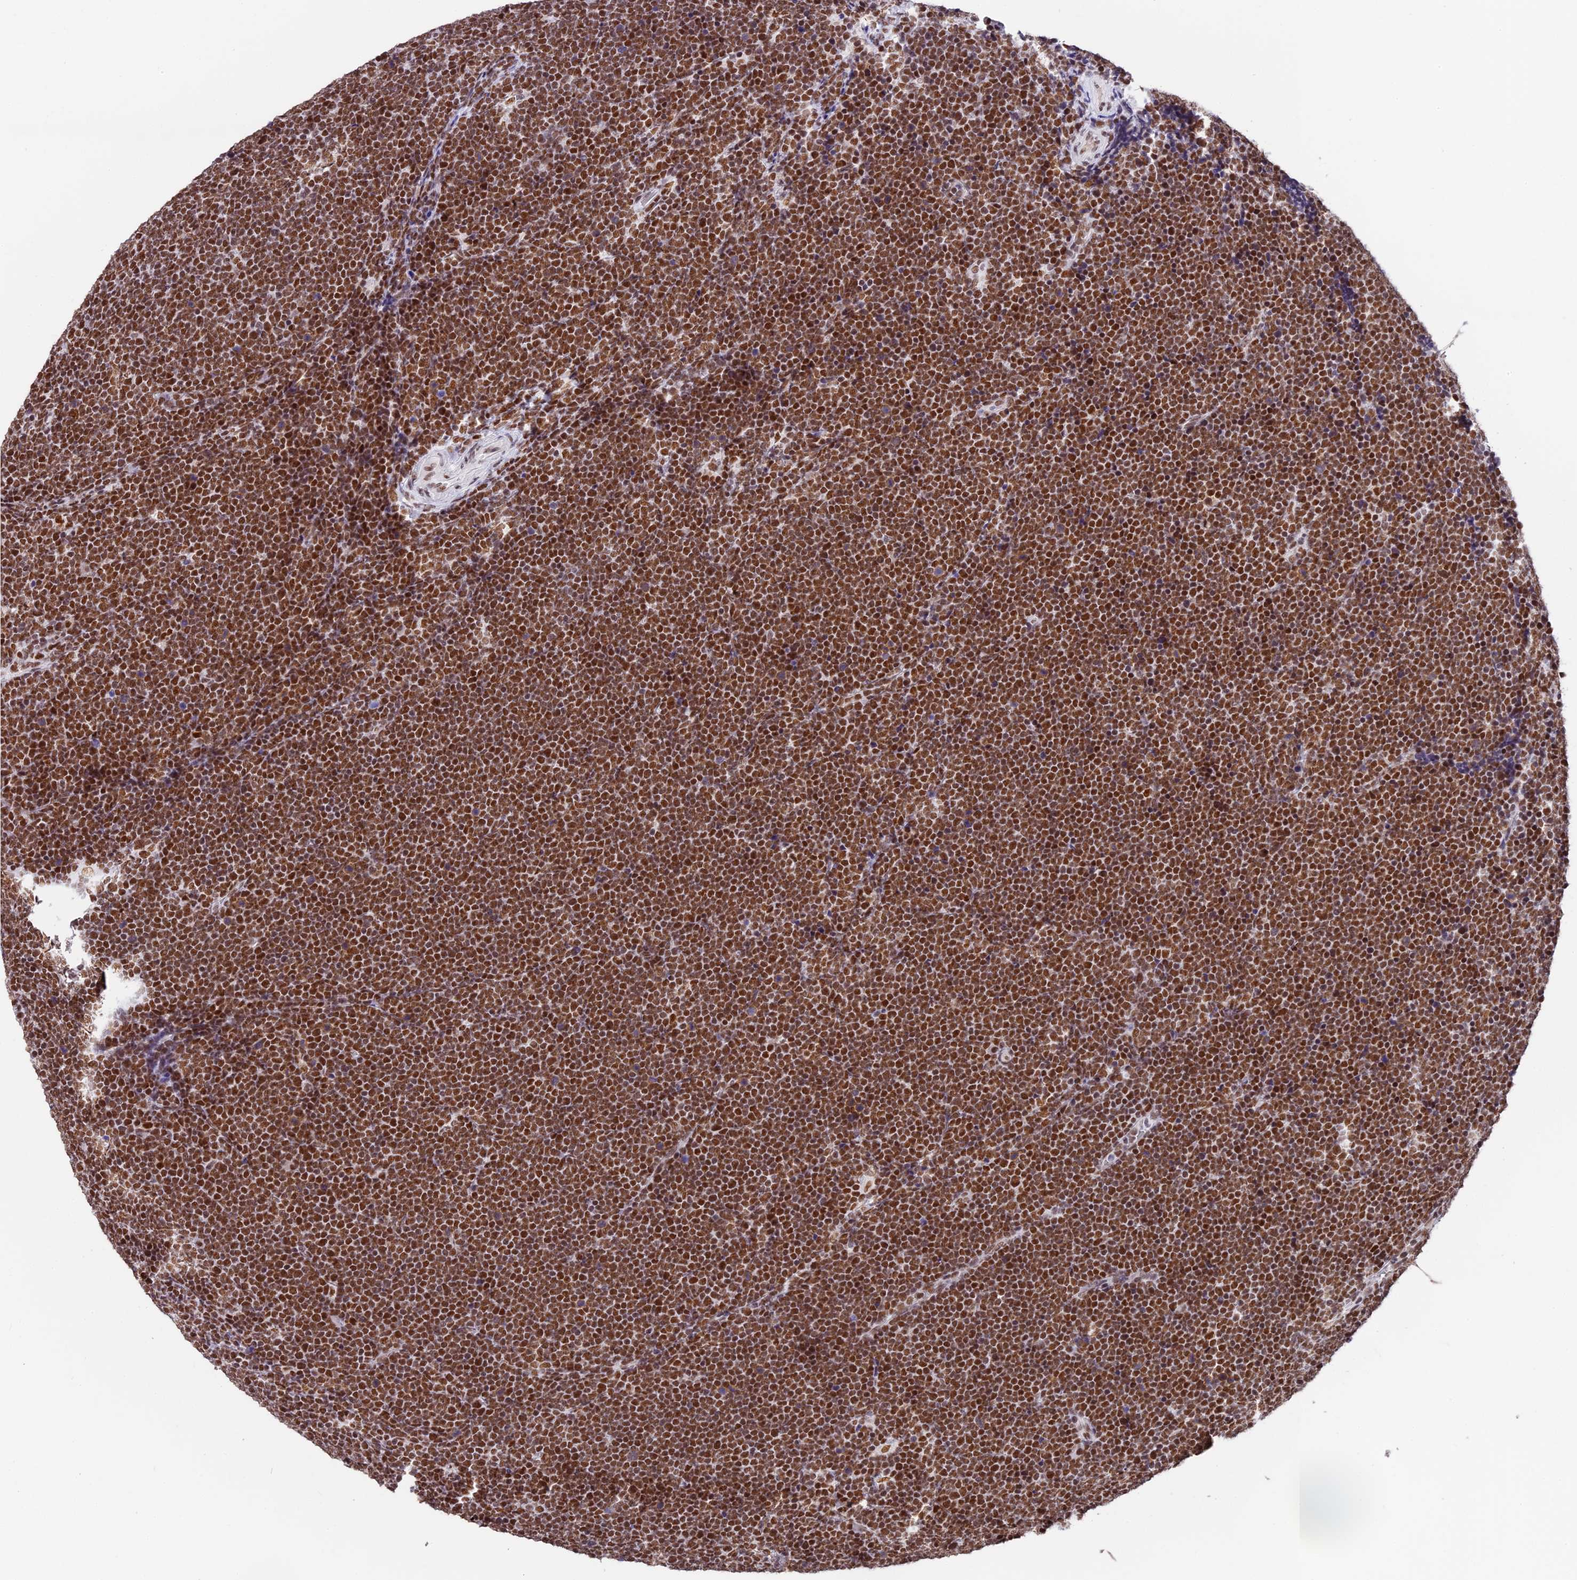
{"staining": {"intensity": "strong", "quantity": ">75%", "location": "nuclear"}, "tissue": "lymphoma", "cell_type": "Tumor cells", "image_type": "cancer", "snomed": [{"axis": "morphology", "description": "Malignant lymphoma, non-Hodgkin's type, High grade"}, {"axis": "topography", "description": "Lymph node"}], "caption": "A high-resolution image shows immunohistochemistry (IHC) staining of malignant lymphoma, non-Hodgkin's type (high-grade), which displays strong nuclear positivity in about >75% of tumor cells. Immunohistochemistry (ihc) stains the protein of interest in brown and the nuclei are stained blue.", "gene": "SBNO1", "patient": {"sex": "male", "age": 13}}